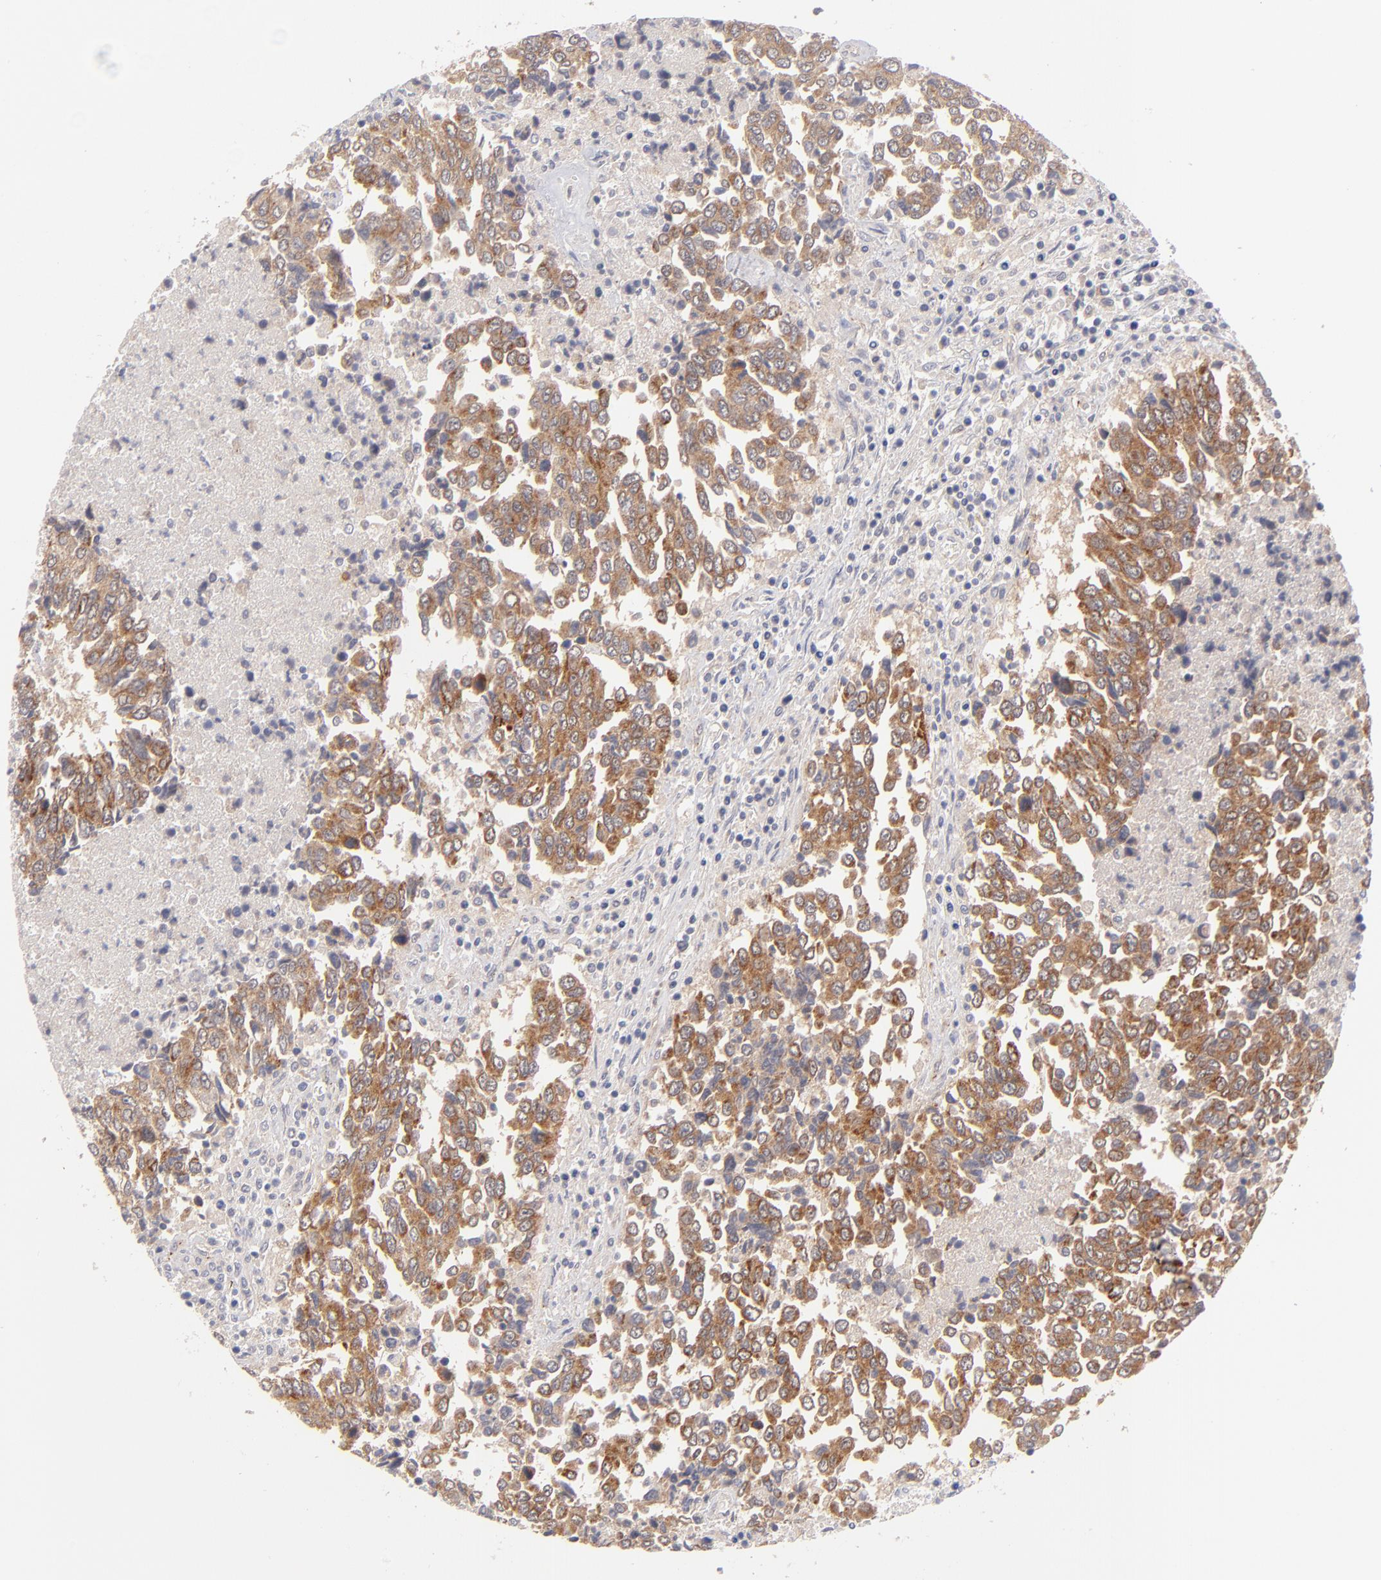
{"staining": {"intensity": "strong", "quantity": ">75%", "location": "cytoplasmic/membranous"}, "tissue": "urothelial cancer", "cell_type": "Tumor cells", "image_type": "cancer", "snomed": [{"axis": "morphology", "description": "Urothelial carcinoma, High grade"}, {"axis": "topography", "description": "Urinary bladder"}], "caption": "There is high levels of strong cytoplasmic/membranous staining in tumor cells of urothelial cancer, as demonstrated by immunohistochemical staining (brown color).", "gene": "HCCS", "patient": {"sex": "male", "age": 86}}